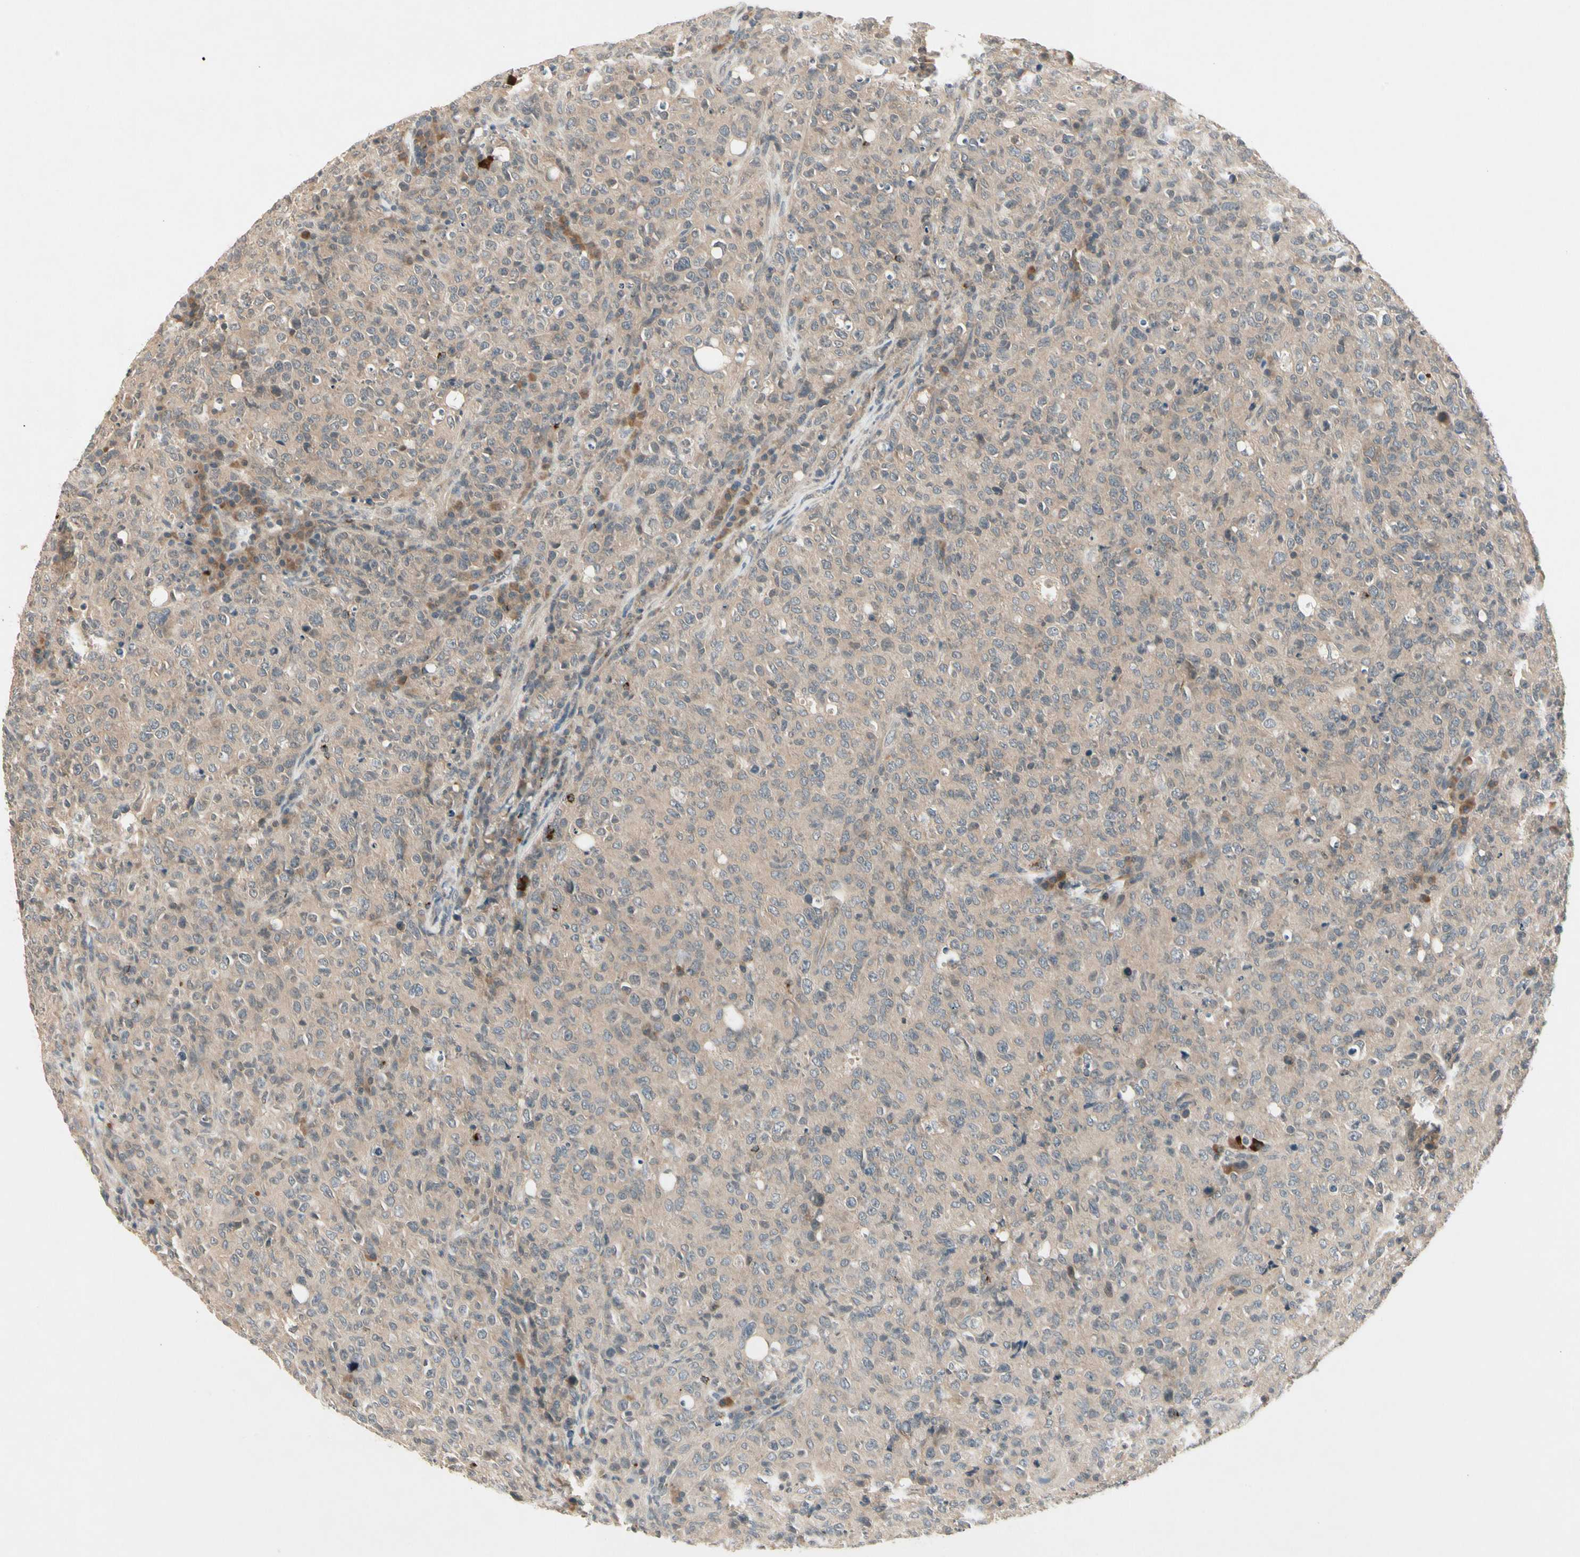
{"staining": {"intensity": "weak", "quantity": "<25%", "location": "cytoplasmic/membranous"}, "tissue": "lymphoma", "cell_type": "Tumor cells", "image_type": "cancer", "snomed": [{"axis": "morphology", "description": "Malignant lymphoma, non-Hodgkin's type, High grade"}, {"axis": "topography", "description": "Tonsil"}], "caption": "Immunohistochemistry of human malignant lymphoma, non-Hodgkin's type (high-grade) shows no staining in tumor cells.", "gene": "CCL4", "patient": {"sex": "female", "age": 36}}